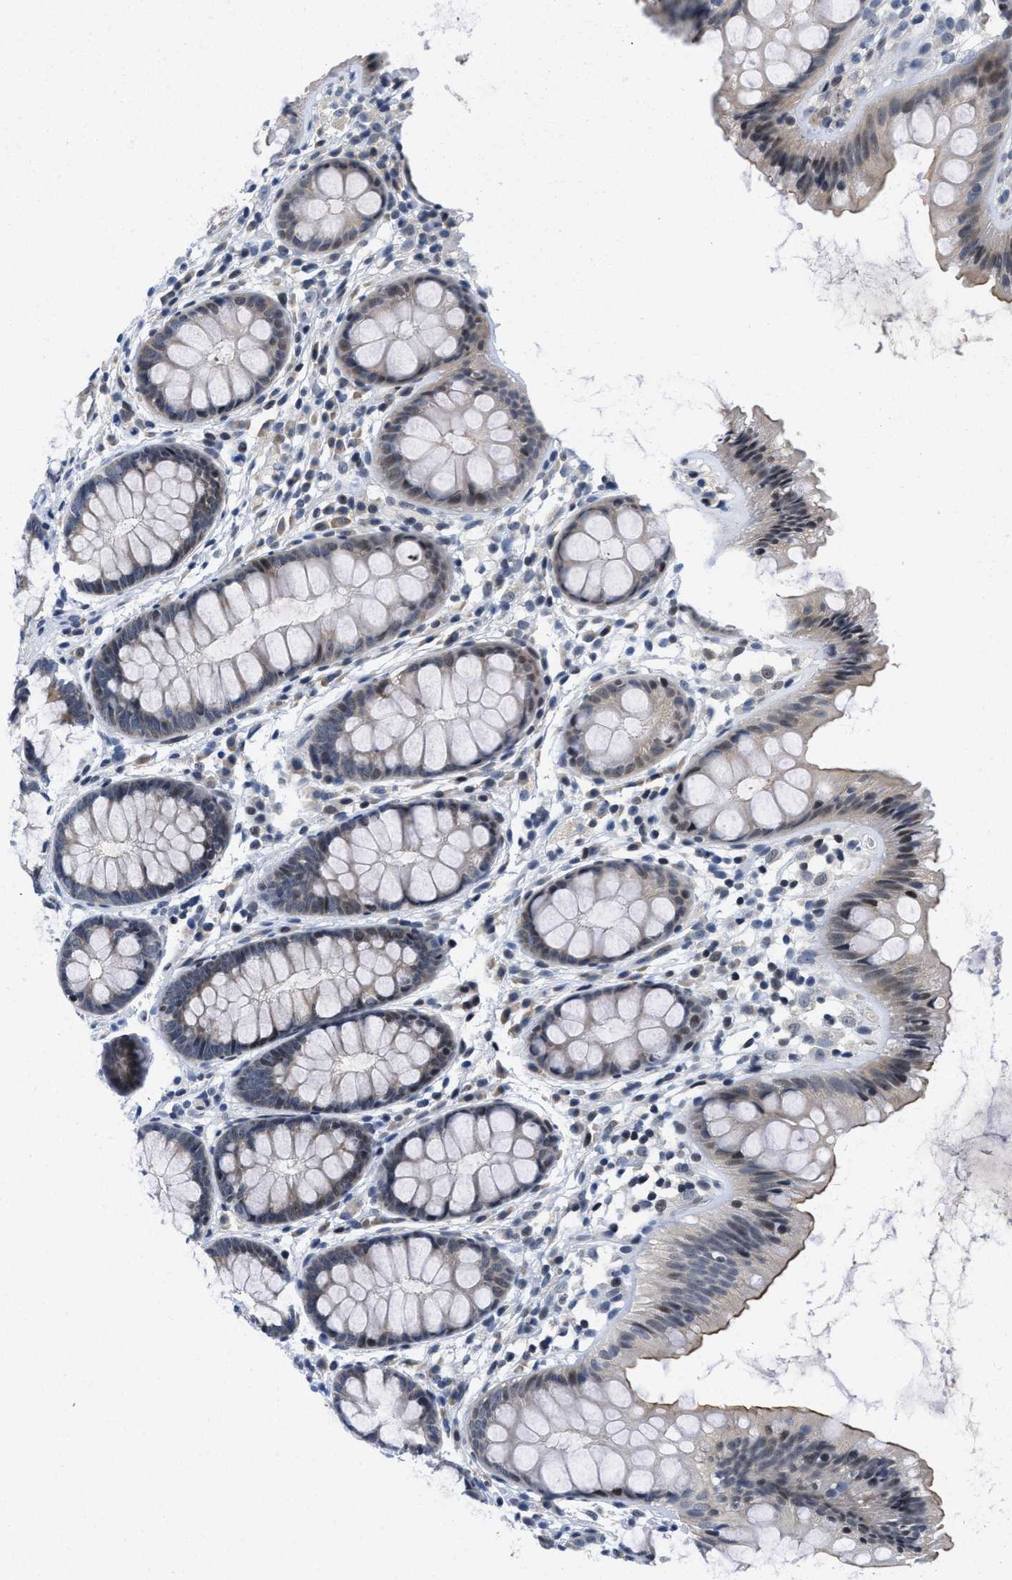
{"staining": {"intensity": "negative", "quantity": "none", "location": "none"}, "tissue": "colon", "cell_type": "Endothelial cells", "image_type": "normal", "snomed": [{"axis": "morphology", "description": "Normal tissue, NOS"}, {"axis": "topography", "description": "Colon"}], "caption": "Immunohistochemistry (IHC) of benign human colon reveals no positivity in endothelial cells.", "gene": "IKBKE", "patient": {"sex": "female", "age": 56}}